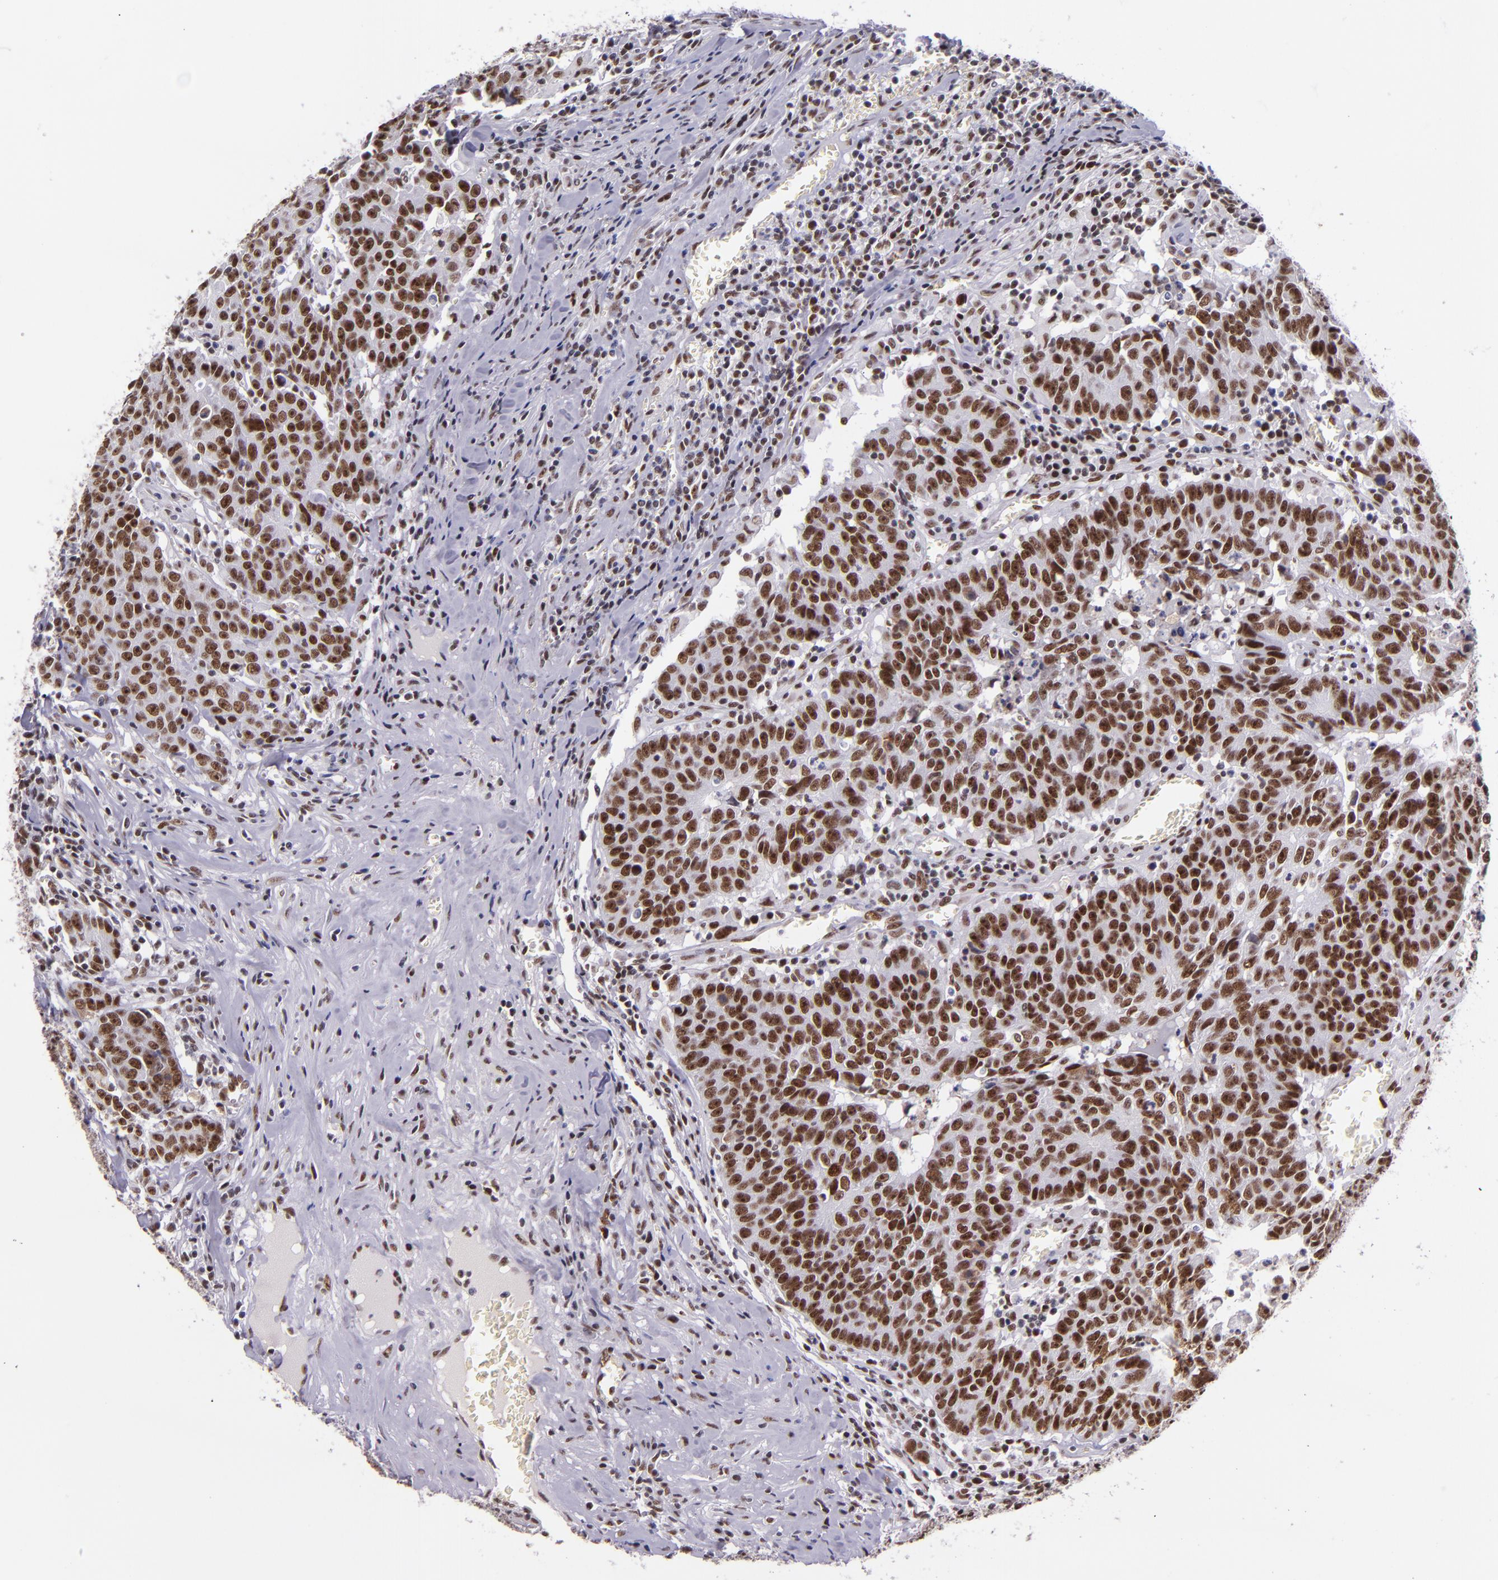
{"staining": {"intensity": "strong", "quantity": ">75%", "location": "nuclear"}, "tissue": "colorectal cancer", "cell_type": "Tumor cells", "image_type": "cancer", "snomed": [{"axis": "morphology", "description": "Adenocarcinoma, NOS"}, {"axis": "topography", "description": "Colon"}], "caption": "Immunohistochemistry (DAB) staining of human colorectal adenocarcinoma reveals strong nuclear protein expression in approximately >75% of tumor cells.", "gene": "GPKOW", "patient": {"sex": "female", "age": 53}}